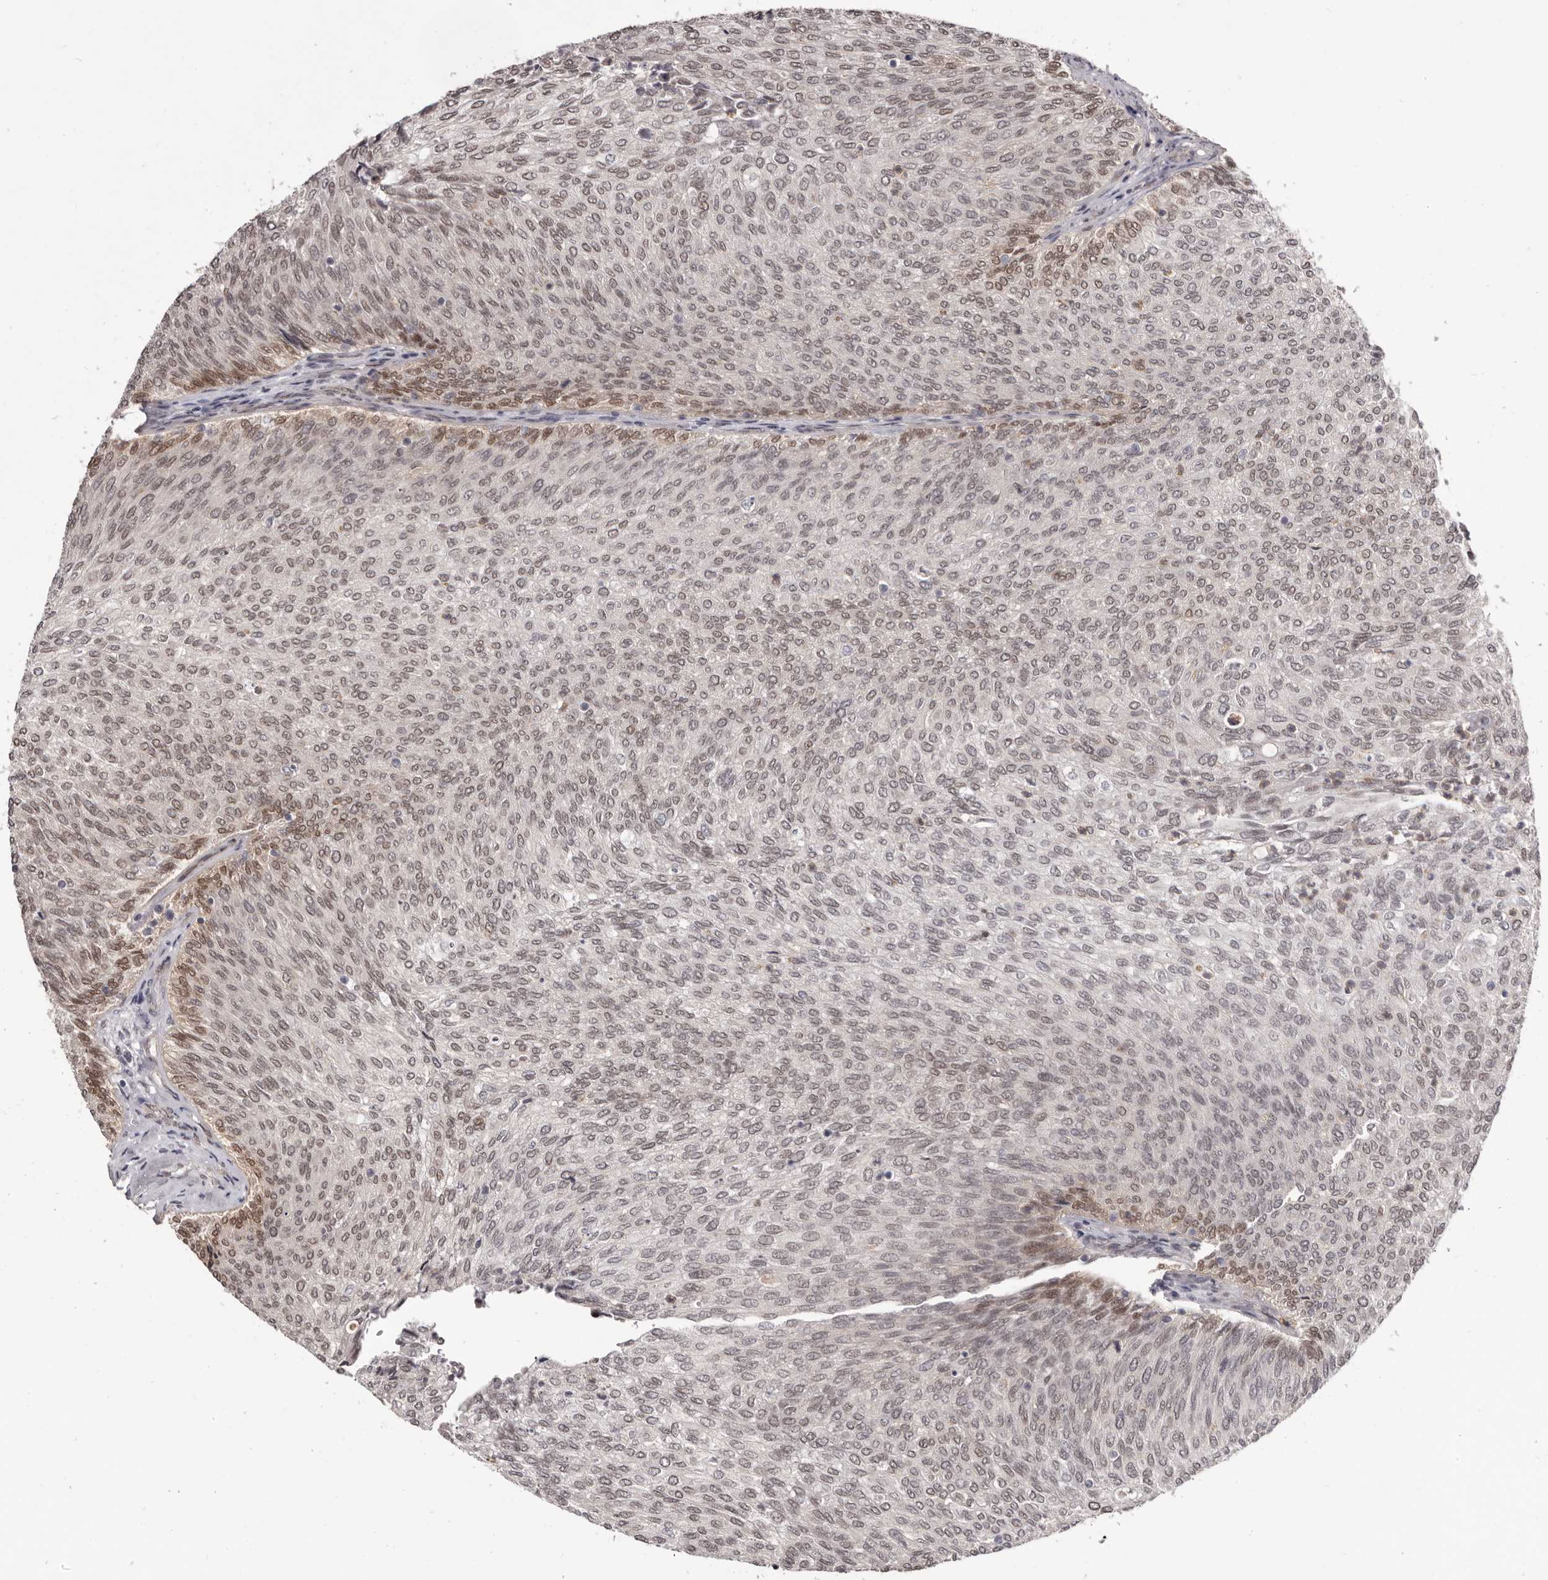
{"staining": {"intensity": "moderate", "quantity": ">75%", "location": "nuclear"}, "tissue": "urothelial cancer", "cell_type": "Tumor cells", "image_type": "cancer", "snomed": [{"axis": "morphology", "description": "Urothelial carcinoma, Low grade"}, {"axis": "topography", "description": "Urinary bladder"}], "caption": "An image of low-grade urothelial carcinoma stained for a protein demonstrates moderate nuclear brown staining in tumor cells.", "gene": "RNF2", "patient": {"sex": "female", "age": 79}}